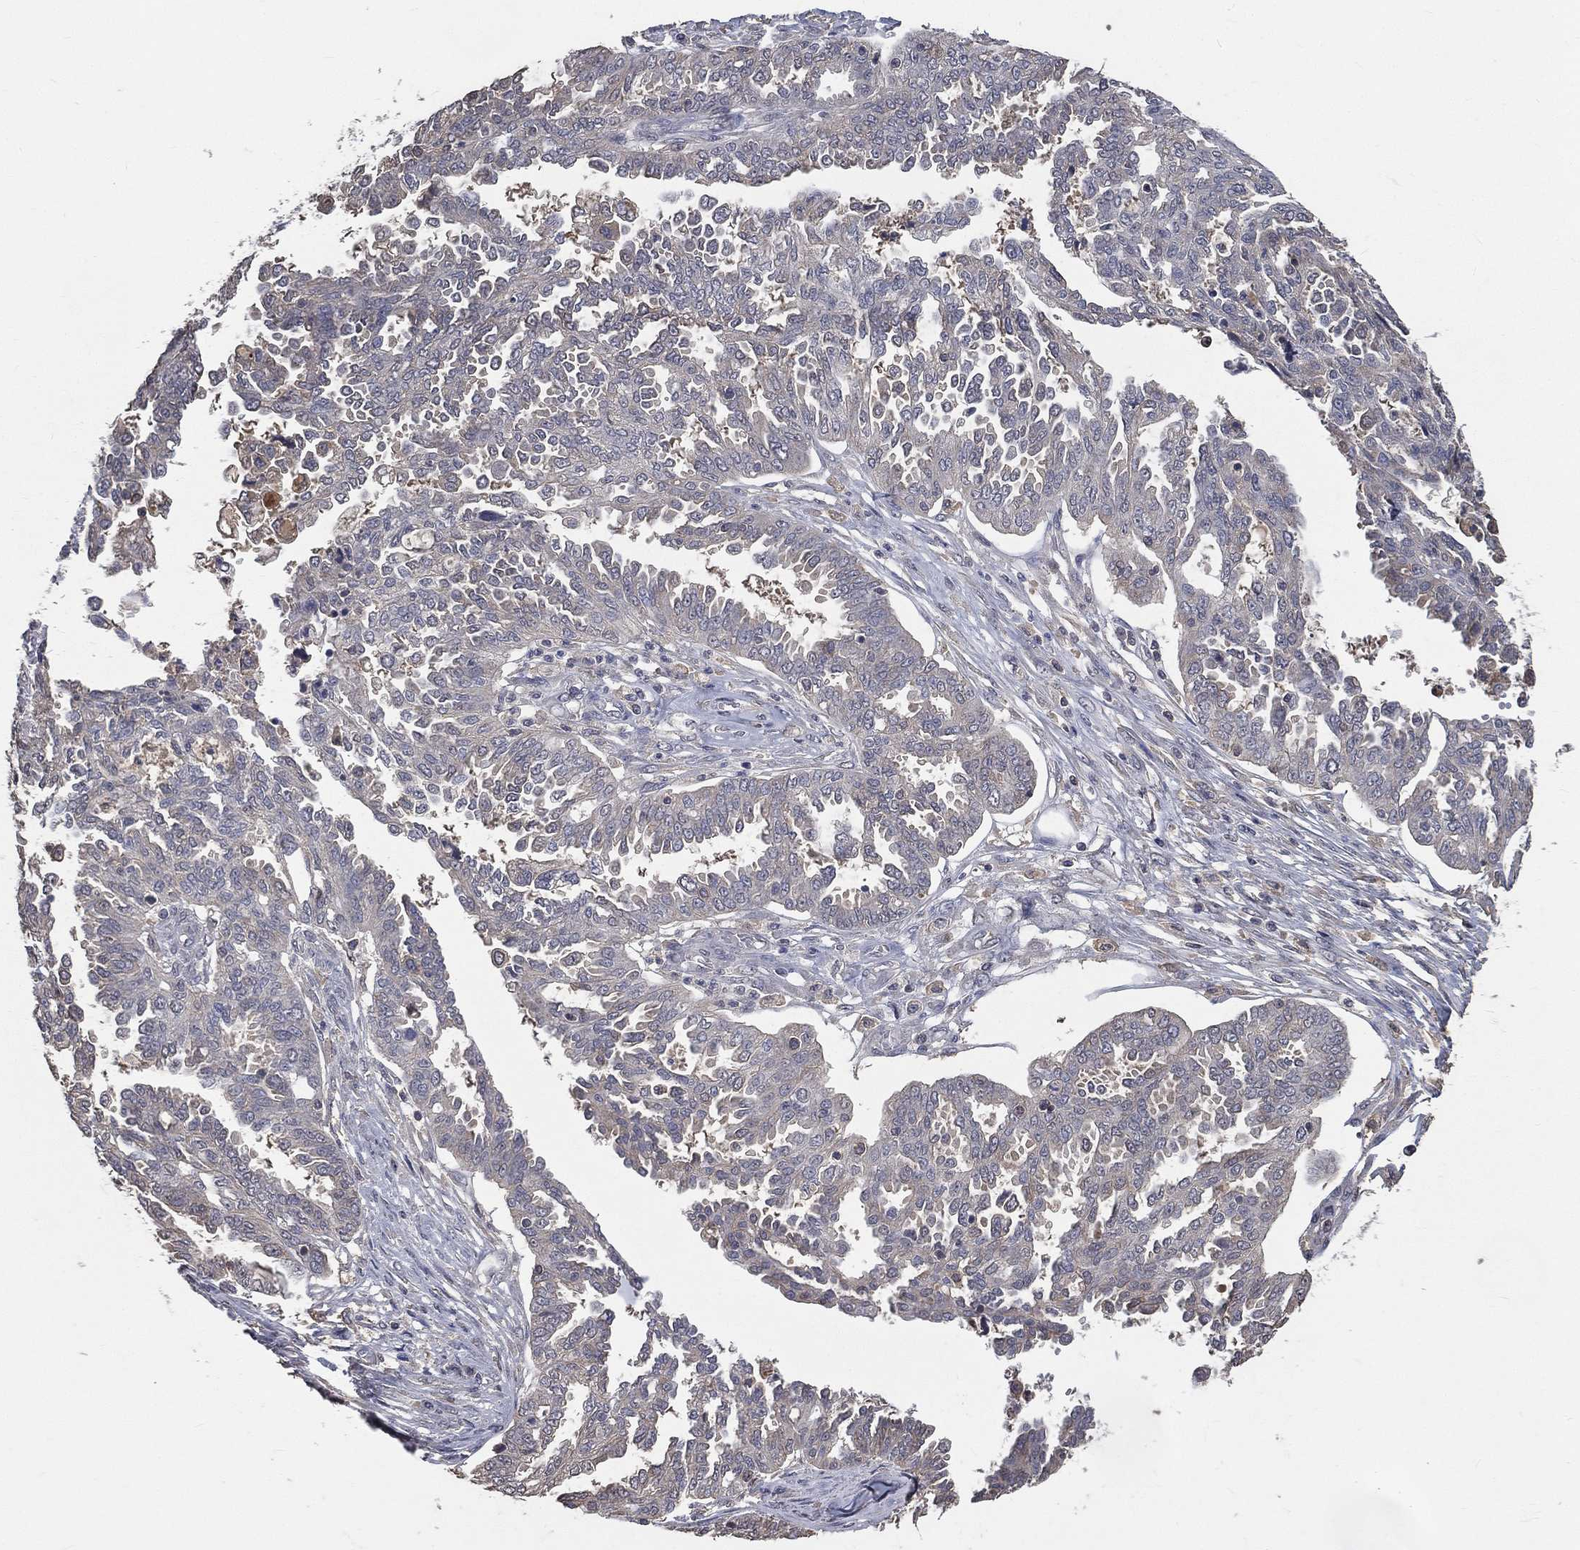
{"staining": {"intensity": "negative", "quantity": "none", "location": "none"}, "tissue": "ovarian cancer", "cell_type": "Tumor cells", "image_type": "cancer", "snomed": [{"axis": "morphology", "description": "Cystadenocarcinoma, serous, NOS"}, {"axis": "topography", "description": "Ovary"}], "caption": "Ovarian cancer (serous cystadenocarcinoma) was stained to show a protein in brown. There is no significant positivity in tumor cells.", "gene": "SNAP25", "patient": {"sex": "female", "age": 67}}